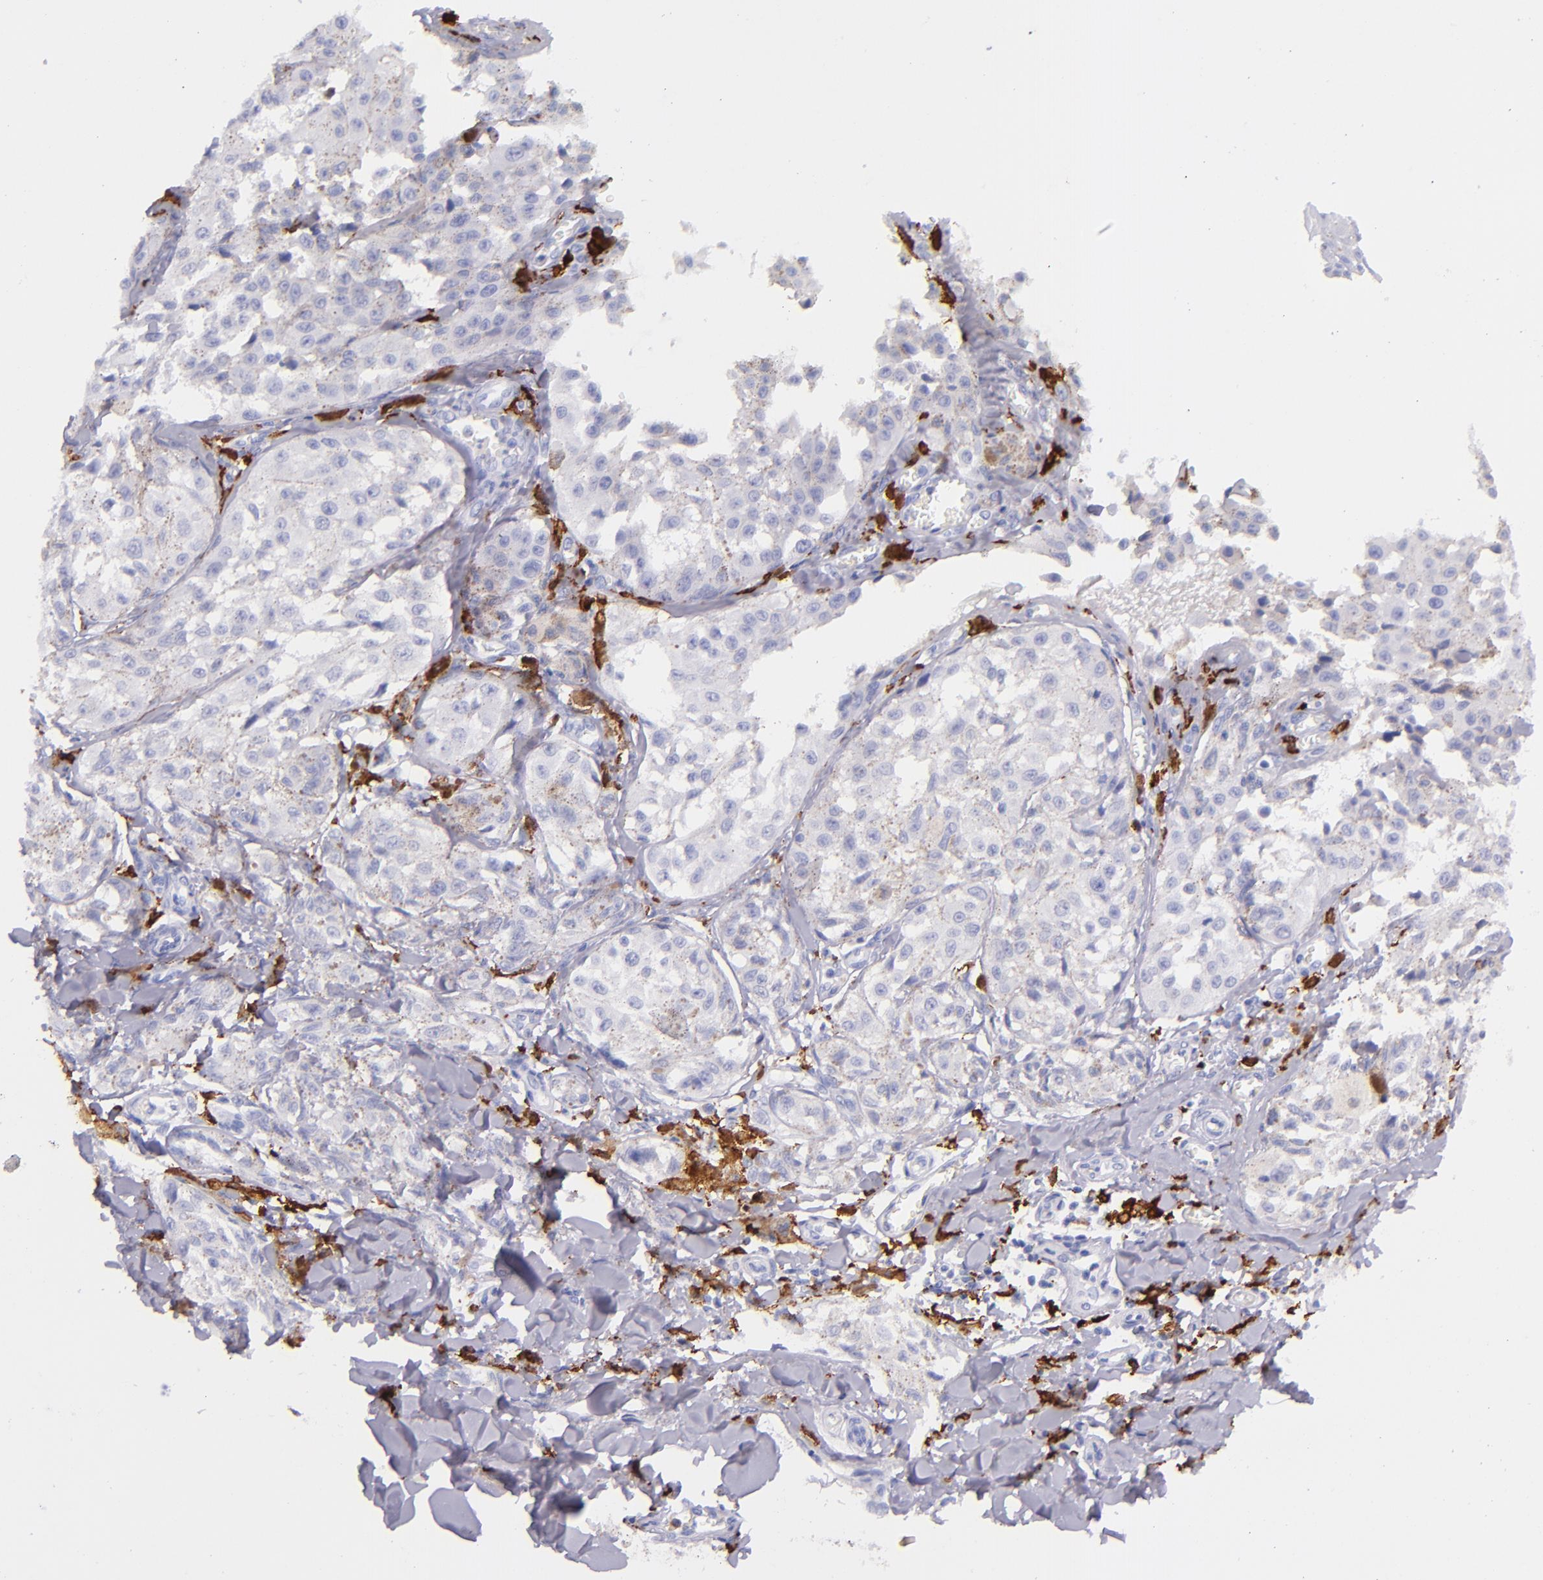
{"staining": {"intensity": "negative", "quantity": "none", "location": "none"}, "tissue": "melanoma", "cell_type": "Tumor cells", "image_type": "cancer", "snomed": [{"axis": "morphology", "description": "Malignant melanoma, NOS"}, {"axis": "topography", "description": "Skin"}], "caption": "Tumor cells show no significant protein staining in malignant melanoma. Brightfield microscopy of immunohistochemistry (IHC) stained with DAB (3,3'-diaminobenzidine) (brown) and hematoxylin (blue), captured at high magnification.", "gene": "CD163", "patient": {"sex": "female", "age": 82}}